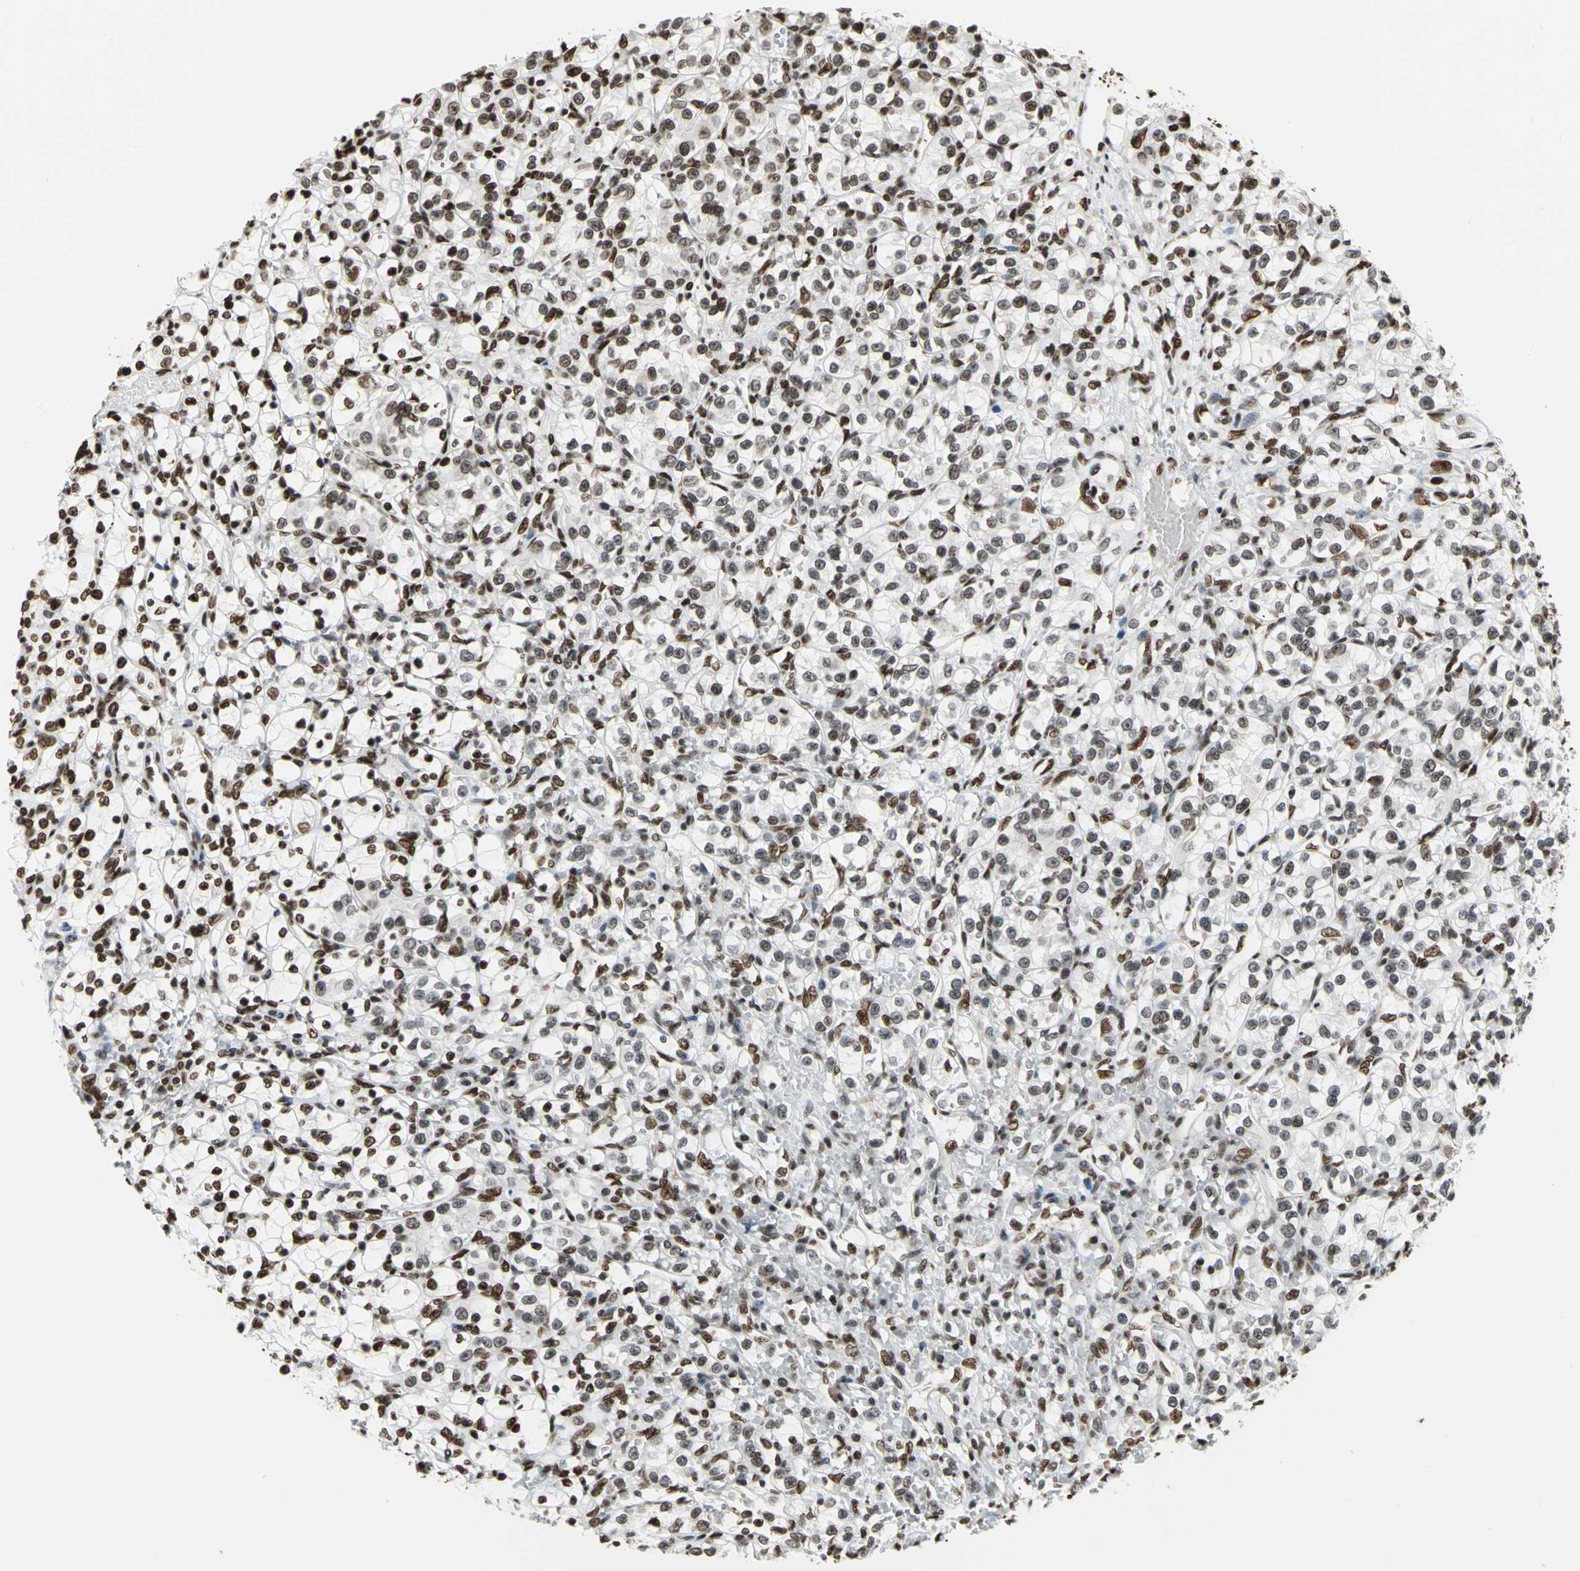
{"staining": {"intensity": "strong", "quantity": ">75%", "location": "nuclear"}, "tissue": "renal cancer", "cell_type": "Tumor cells", "image_type": "cancer", "snomed": [{"axis": "morphology", "description": "Adenocarcinoma, NOS"}, {"axis": "topography", "description": "Kidney"}], "caption": "This micrograph displays immunohistochemistry (IHC) staining of renal cancer (adenocarcinoma), with high strong nuclear expression in approximately >75% of tumor cells.", "gene": "HMGB1", "patient": {"sex": "female", "age": 69}}